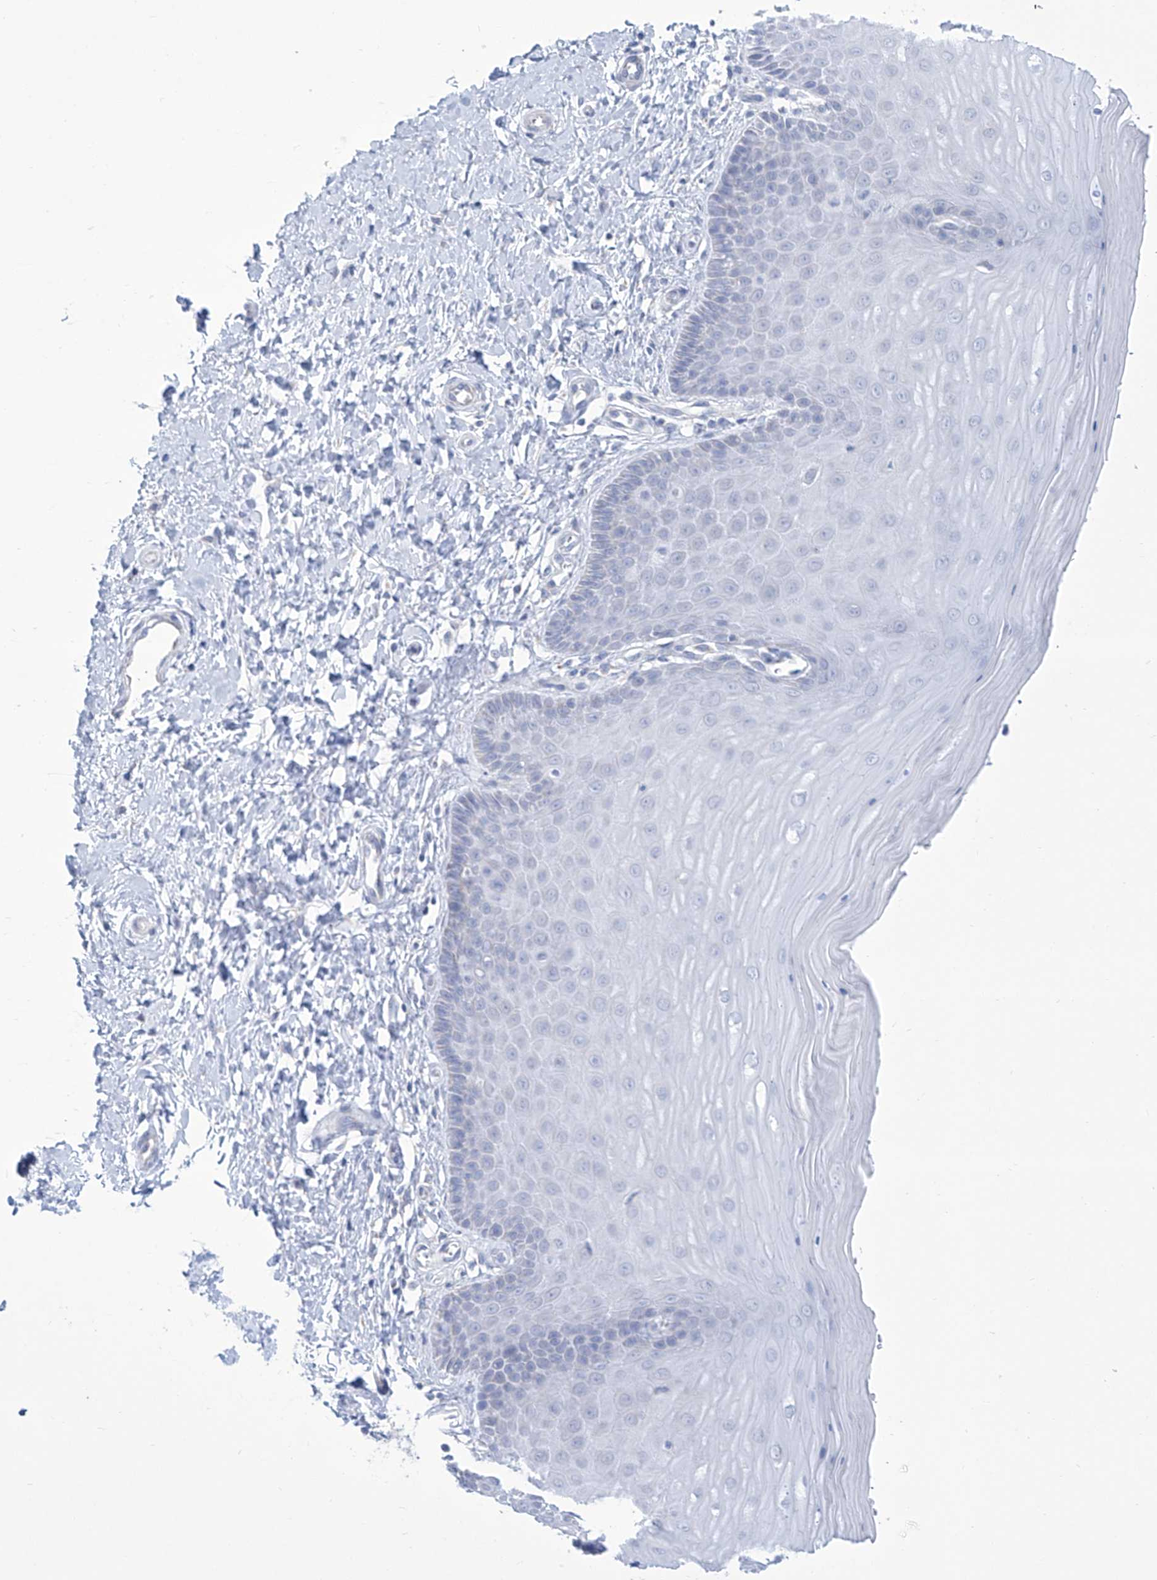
{"staining": {"intensity": "strong", "quantity": "25%-75%", "location": "cytoplasmic/membranous"}, "tissue": "cervix", "cell_type": "Glandular cells", "image_type": "normal", "snomed": [{"axis": "morphology", "description": "Normal tissue, NOS"}, {"axis": "topography", "description": "Cervix"}], "caption": "IHC of unremarkable human cervix exhibits high levels of strong cytoplasmic/membranous expression in about 25%-75% of glandular cells.", "gene": "ALDH6A1", "patient": {"sex": "female", "age": 55}}